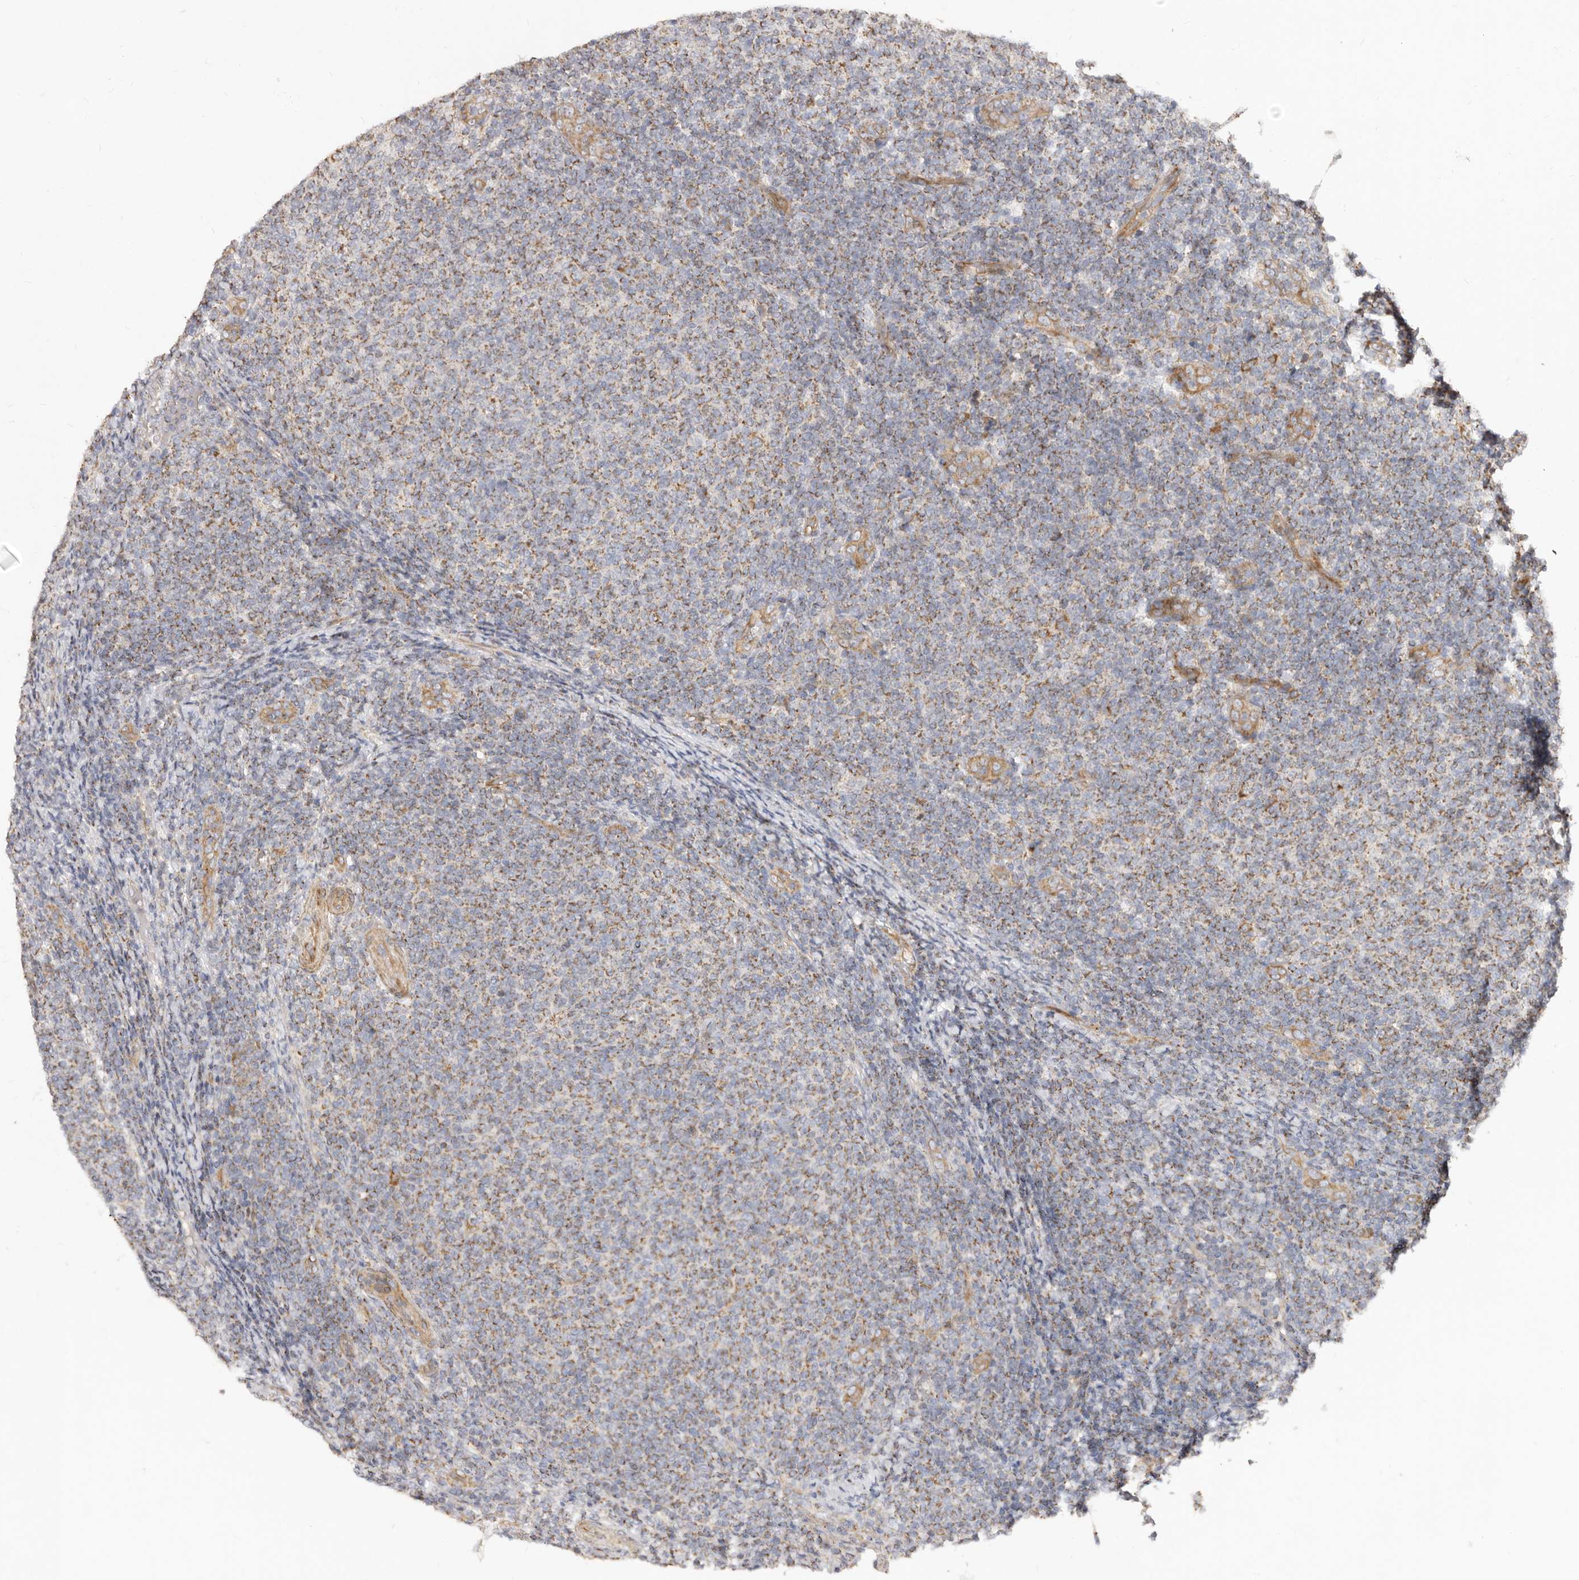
{"staining": {"intensity": "weak", "quantity": ">75%", "location": "cytoplasmic/membranous"}, "tissue": "lymphoma", "cell_type": "Tumor cells", "image_type": "cancer", "snomed": [{"axis": "morphology", "description": "Malignant lymphoma, non-Hodgkin's type, Low grade"}, {"axis": "topography", "description": "Lymph node"}], "caption": "Brown immunohistochemical staining in low-grade malignant lymphoma, non-Hodgkin's type displays weak cytoplasmic/membranous expression in approximately >75% of tumor cells.", "gene": "BAIAP2L1", "patient": {"sex": "male", "age": 66}}